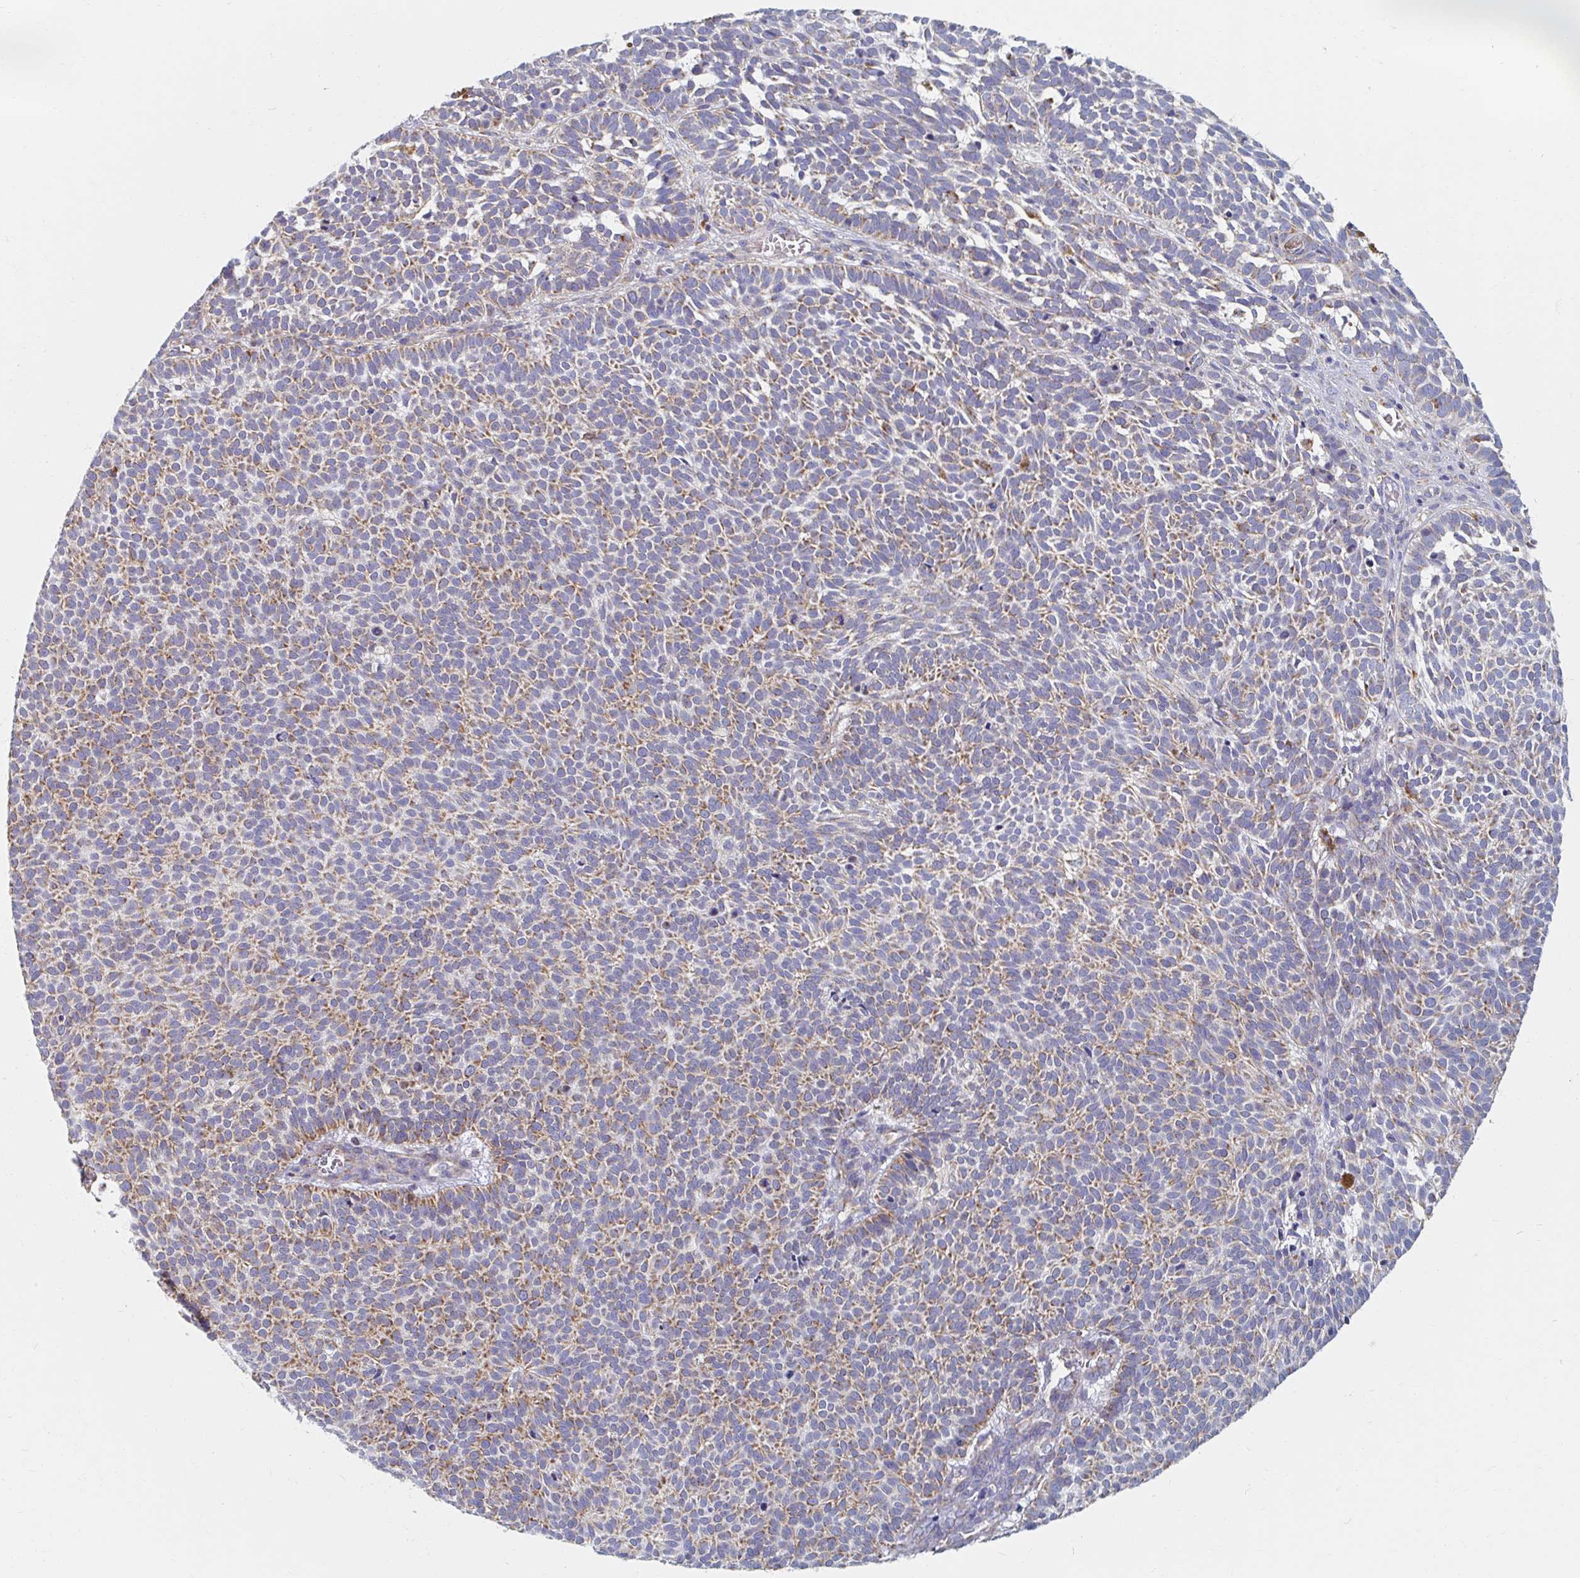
{"staining": {"intensity": "weak", "quantity": ">75%", "location": "cytoplasmic/membranous"}, "tissue": "skin cancer", "cell_type": "Tumor cells", "image_type": "cancer", "snomed": [{"axis": "morphology", "description": "Basal cell carcinoma"}, {"axis": "topography", "description": "Skin"}], "caption": "A micrograph showing weak cytoplasmic/membranous positivity in about >75% of tumor cells in skin cancer, as visualized by brown immunohistochemical staining.", "gene": "MAVS", "patient": {"sex": "male", "age": 63}}